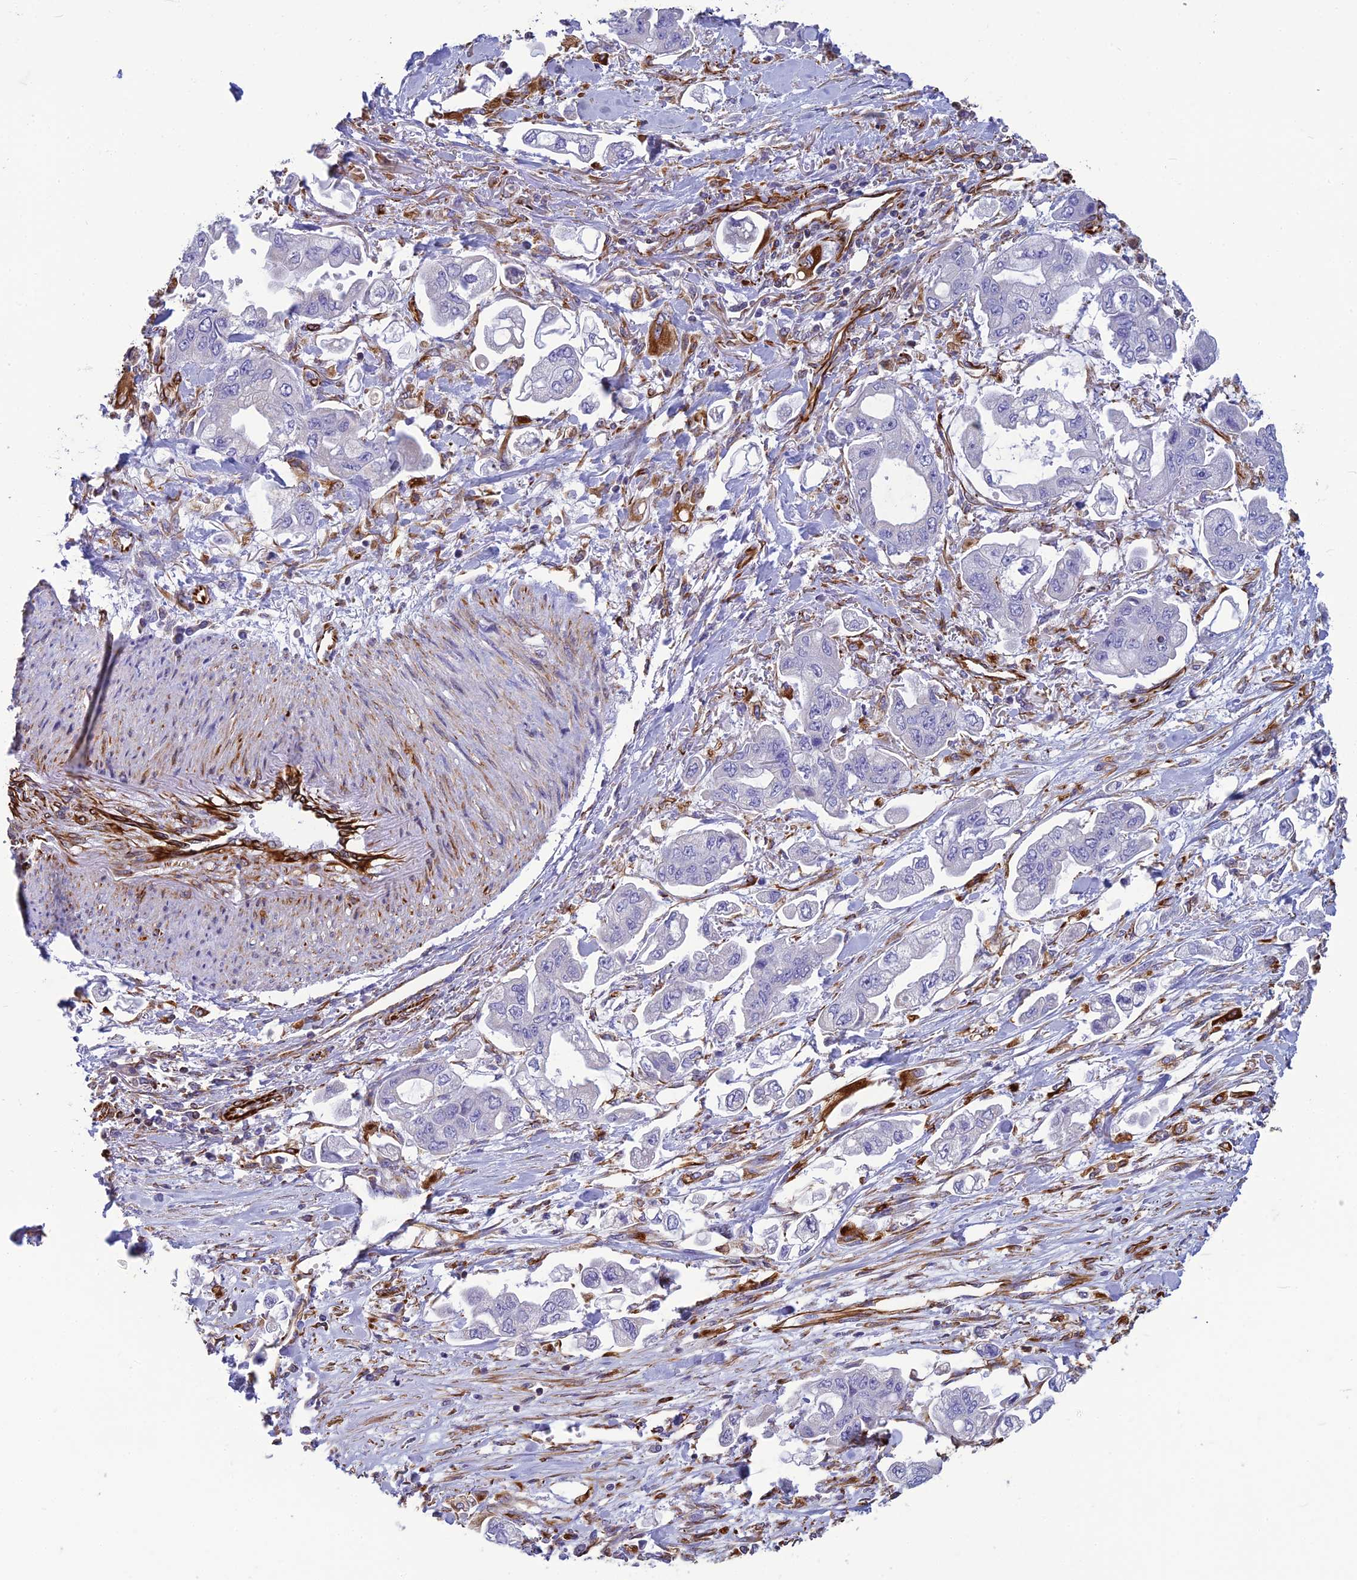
{"staining": {"intensity": "negative", "quantity": "none", "location": "none"}, "tissue": "stomach cancer", "cell_type": "Tumor cells", "image_type": "cancer", "snomed": [{"axis": "morphology", "description": "Adenocarcinoma, NOS"}, {"axis": "topography", "description": "Stomach"}], "caption": "Tumor cells show no significant protein positivity in stomach cancer (adenocarcinoma).", "gene": "FBXL20", "patient": {"sex": "male", "age": 62}}